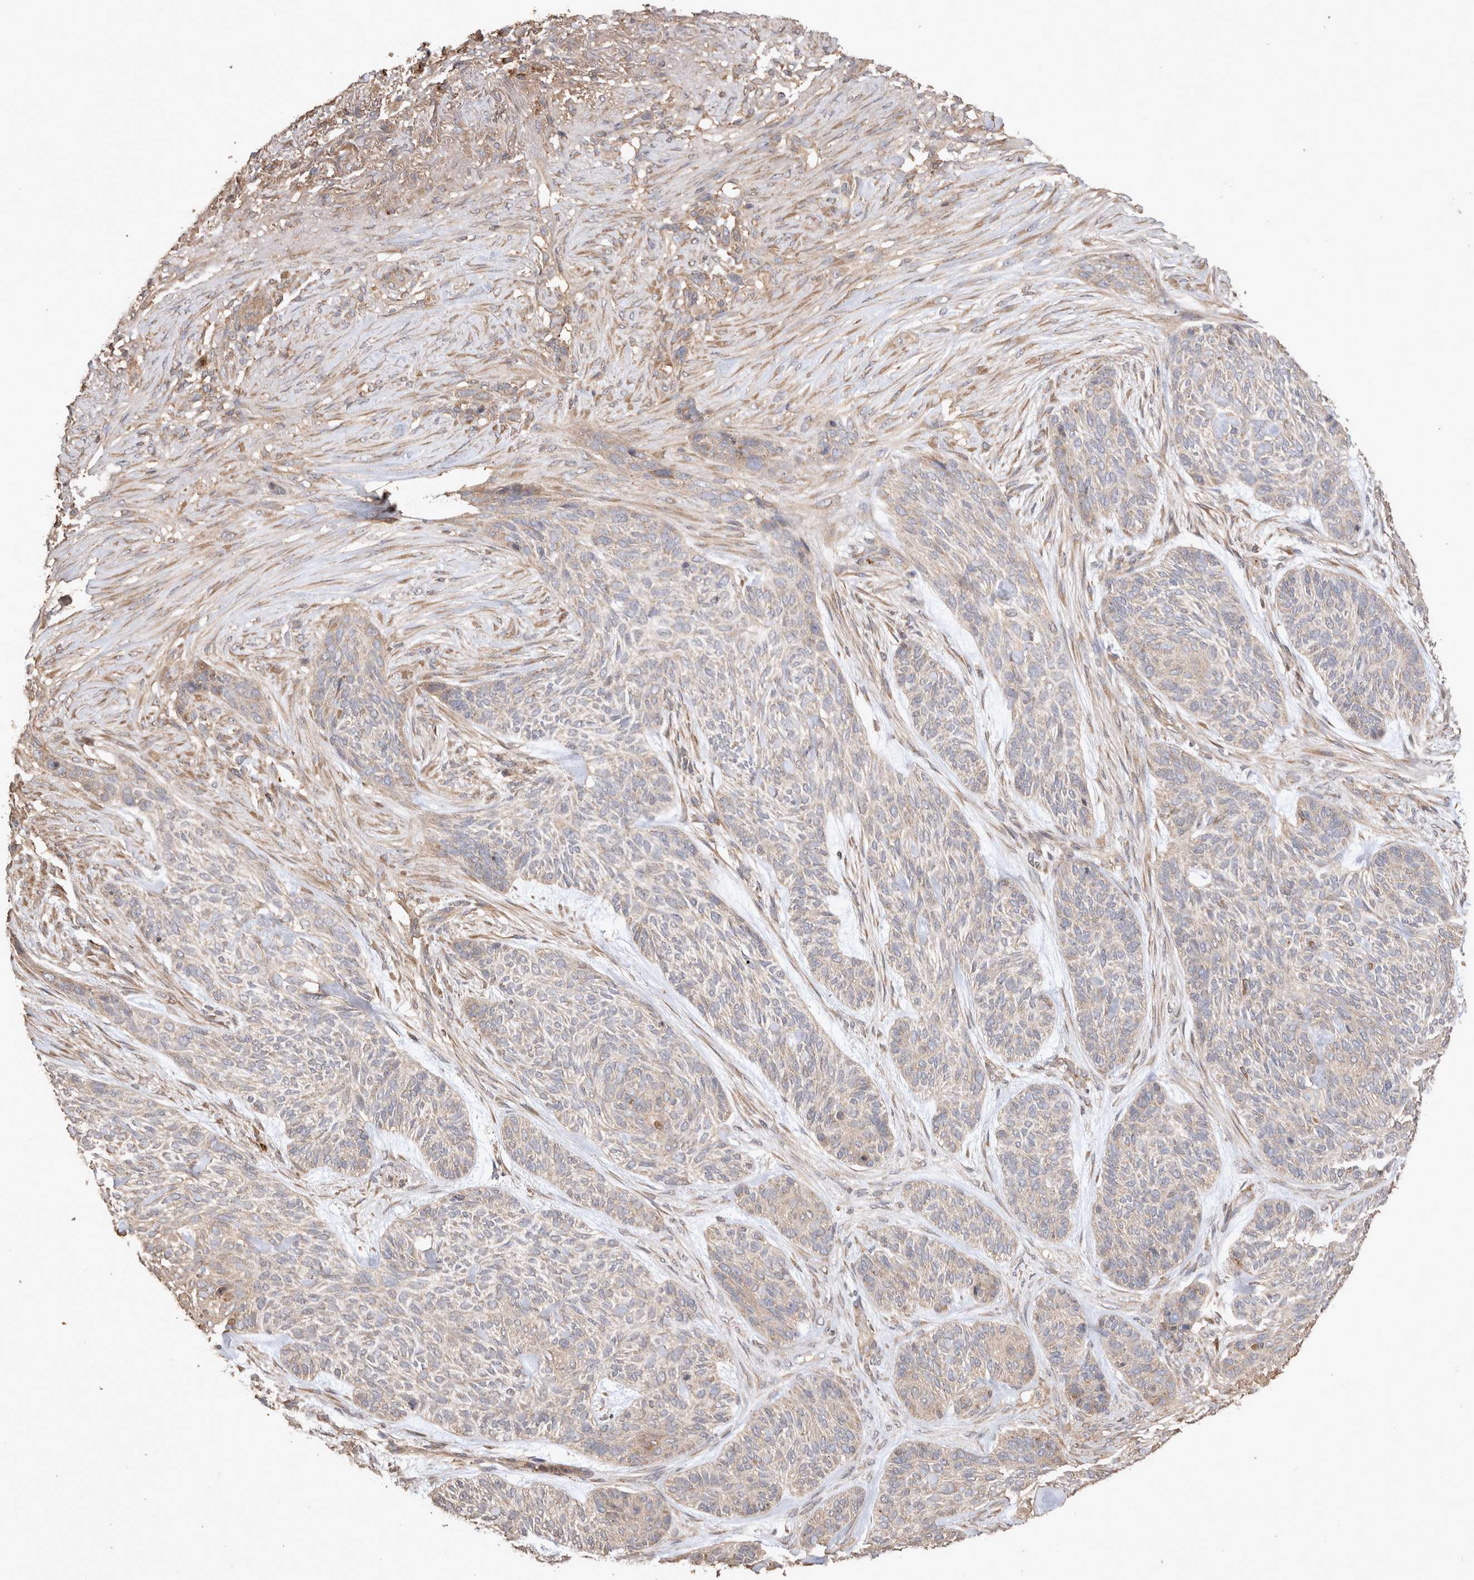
{"staining": {"intensity": "weak", "quantity": "<25%", "location": "cytoplasmic/membranous"}, "tissue": "skin cancer", "cell_type": "Tumor cells", "image_type": "cancer", "snomed": [{"axis": "morphology", "description": "Basal cell carcinoma"}, {"axis": "topography", "description": "Skin"}], "caption": "Skin cancer stained for a protein using immunohistochemistry displays no staining tumor cells.", "gene": "SNX31", "patient": {"sex": "male", "age": 55}}